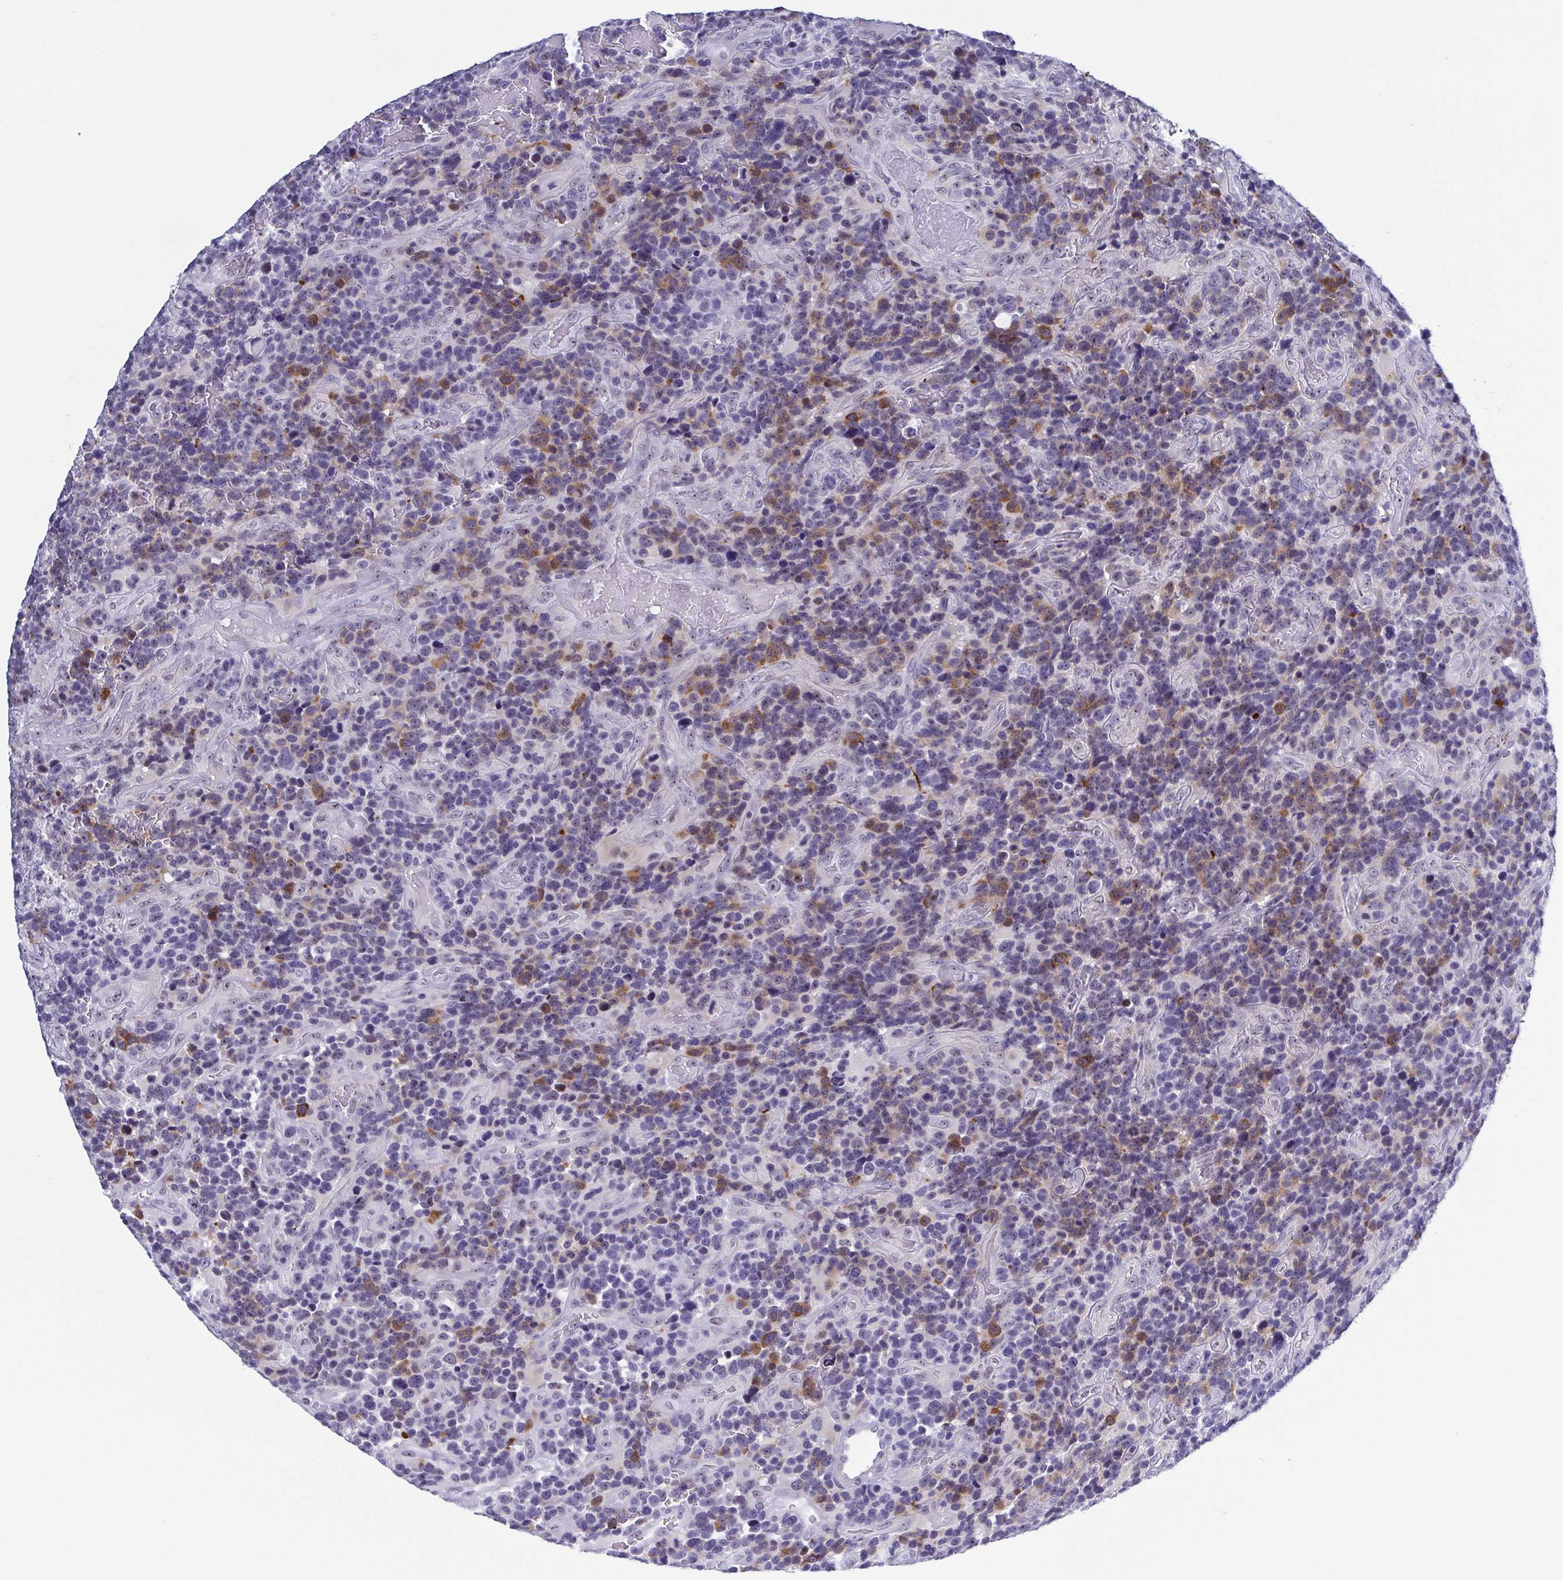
{"staining": {"intensity": "moderate", "quantity": "<25%", "location": "cytoplasmic/membranous"}, "tissue": "glioma", "cell_type": "Tumor cells", "image_type": "cancer", "snomed": [{"axis": "morphology", "description": "Glioma, malignant, High grade"}, {"axis": "topography", "description": "Brain"}], "caption": "IHC staining of glioma, which reveals low levels of moderate cytoplasmic/membranous positivity in about <25% of tumor cells indicating moderate cytoplasmic/membranous protein staining. The staining was performed using DAB (3,3'-diaminobenzidine) (brown) for protein detection and nuclei were counterstained in hematoxylin (blue).", "gene": "BZW1", "patient": {"sex": "male", "age": 33}}